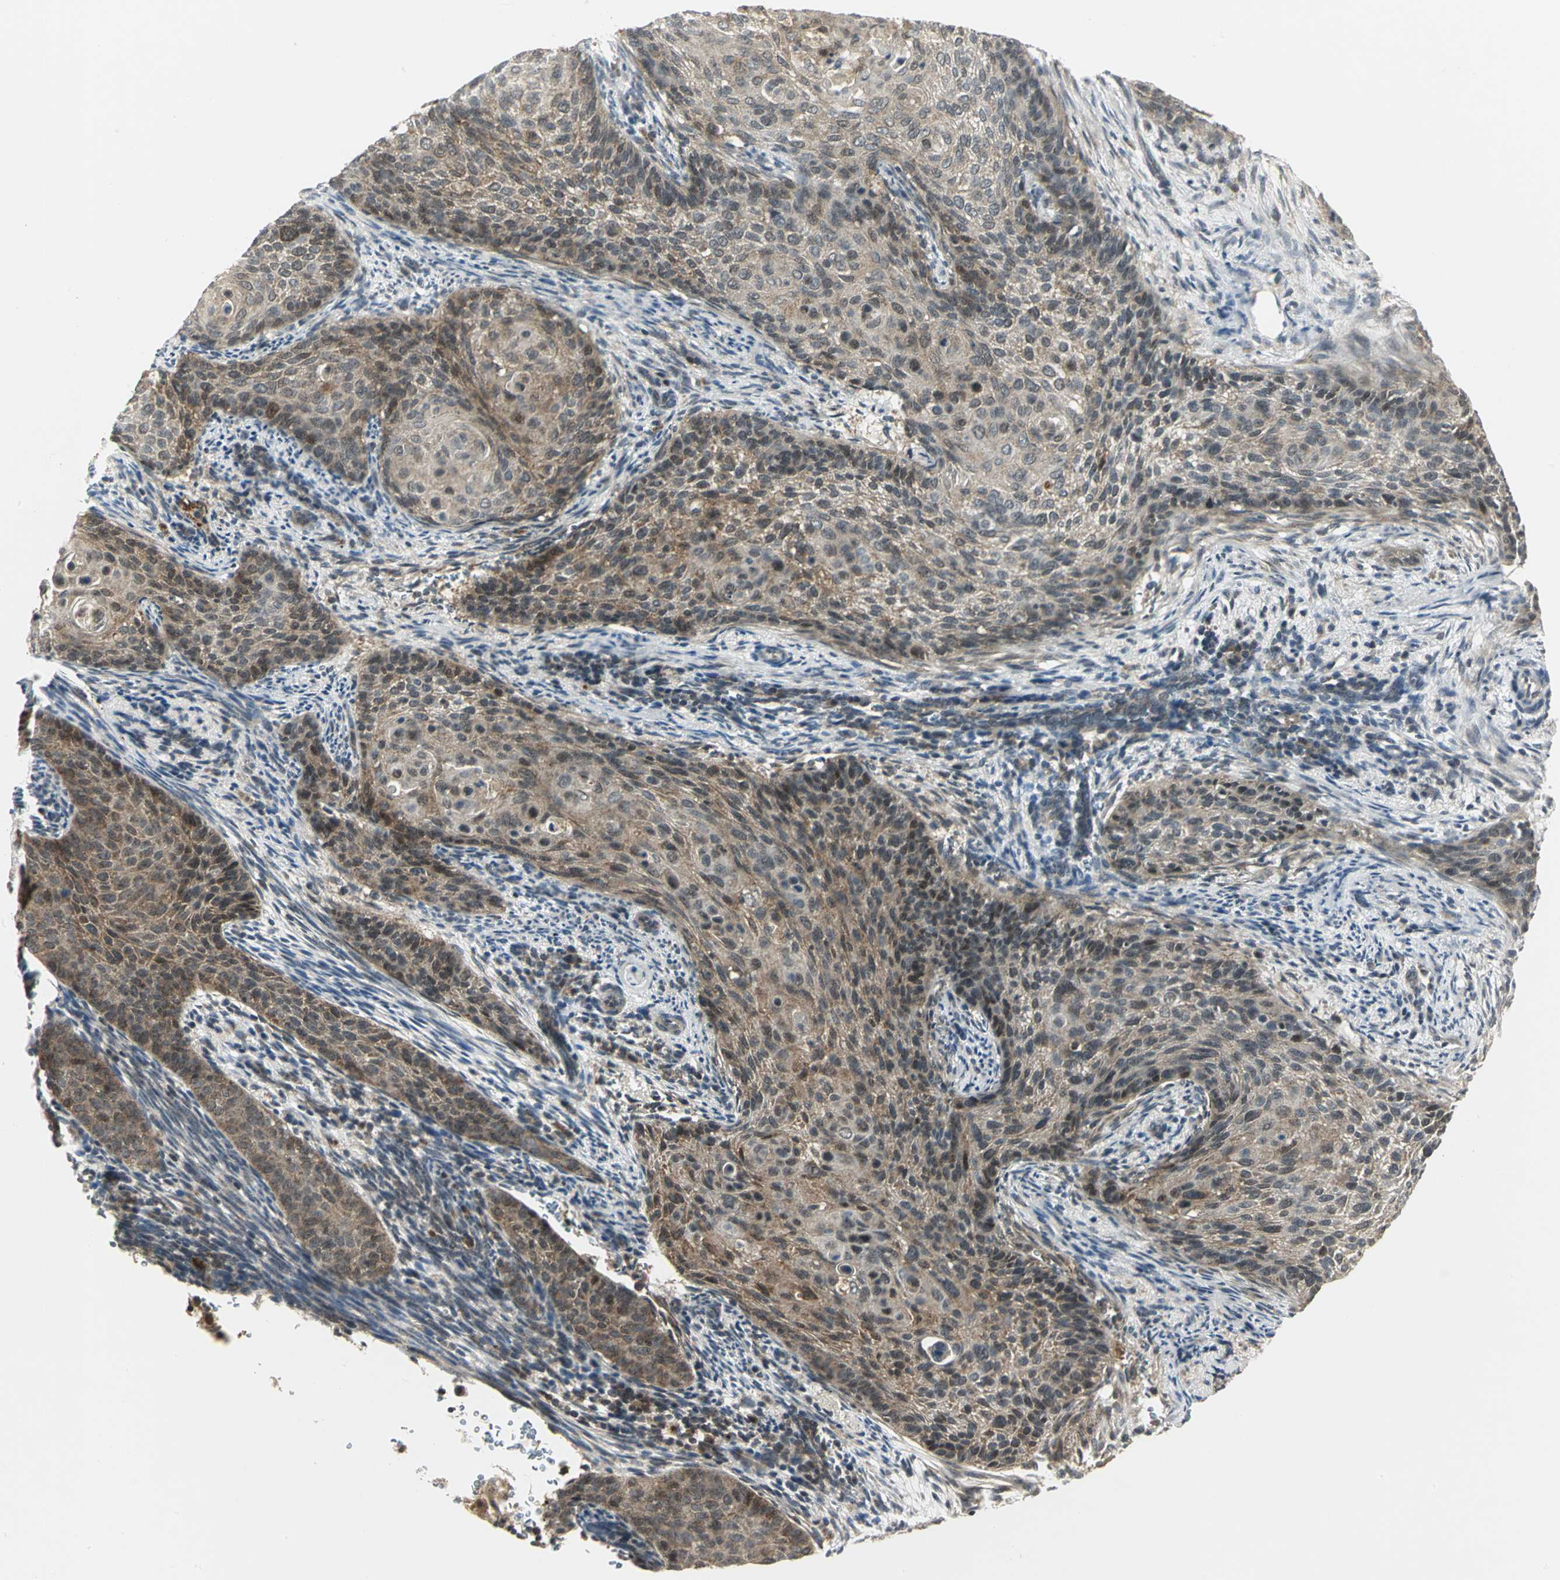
{"staining": {"intensity": "moderate", "quantity": ">75%", "location": "cytoplasmic/membranous"}, "tissue": "cervical cancer", "cell_type": "Tumor cells", "image_type": "cancer", "snomed": [{"axis": "morphology", "description": "Squamous cell carcinoma, NOS"}, {"axis": "topography", "description": "Cervix"}], "caption": "Tumor cells demonstrate moderate cytoplasmic/membranous expression in approximately >75% of cells in cervical squamous cell carcinoma. The protein of interest is stained brown, and the nuclei are stained in blue (DAB (3,3'-diaminobenzidine) IHC with brightfield microscopy, high magnification).", "gene": "MAPK8IP3", "patient": {"sex": "female", "age": 33}}